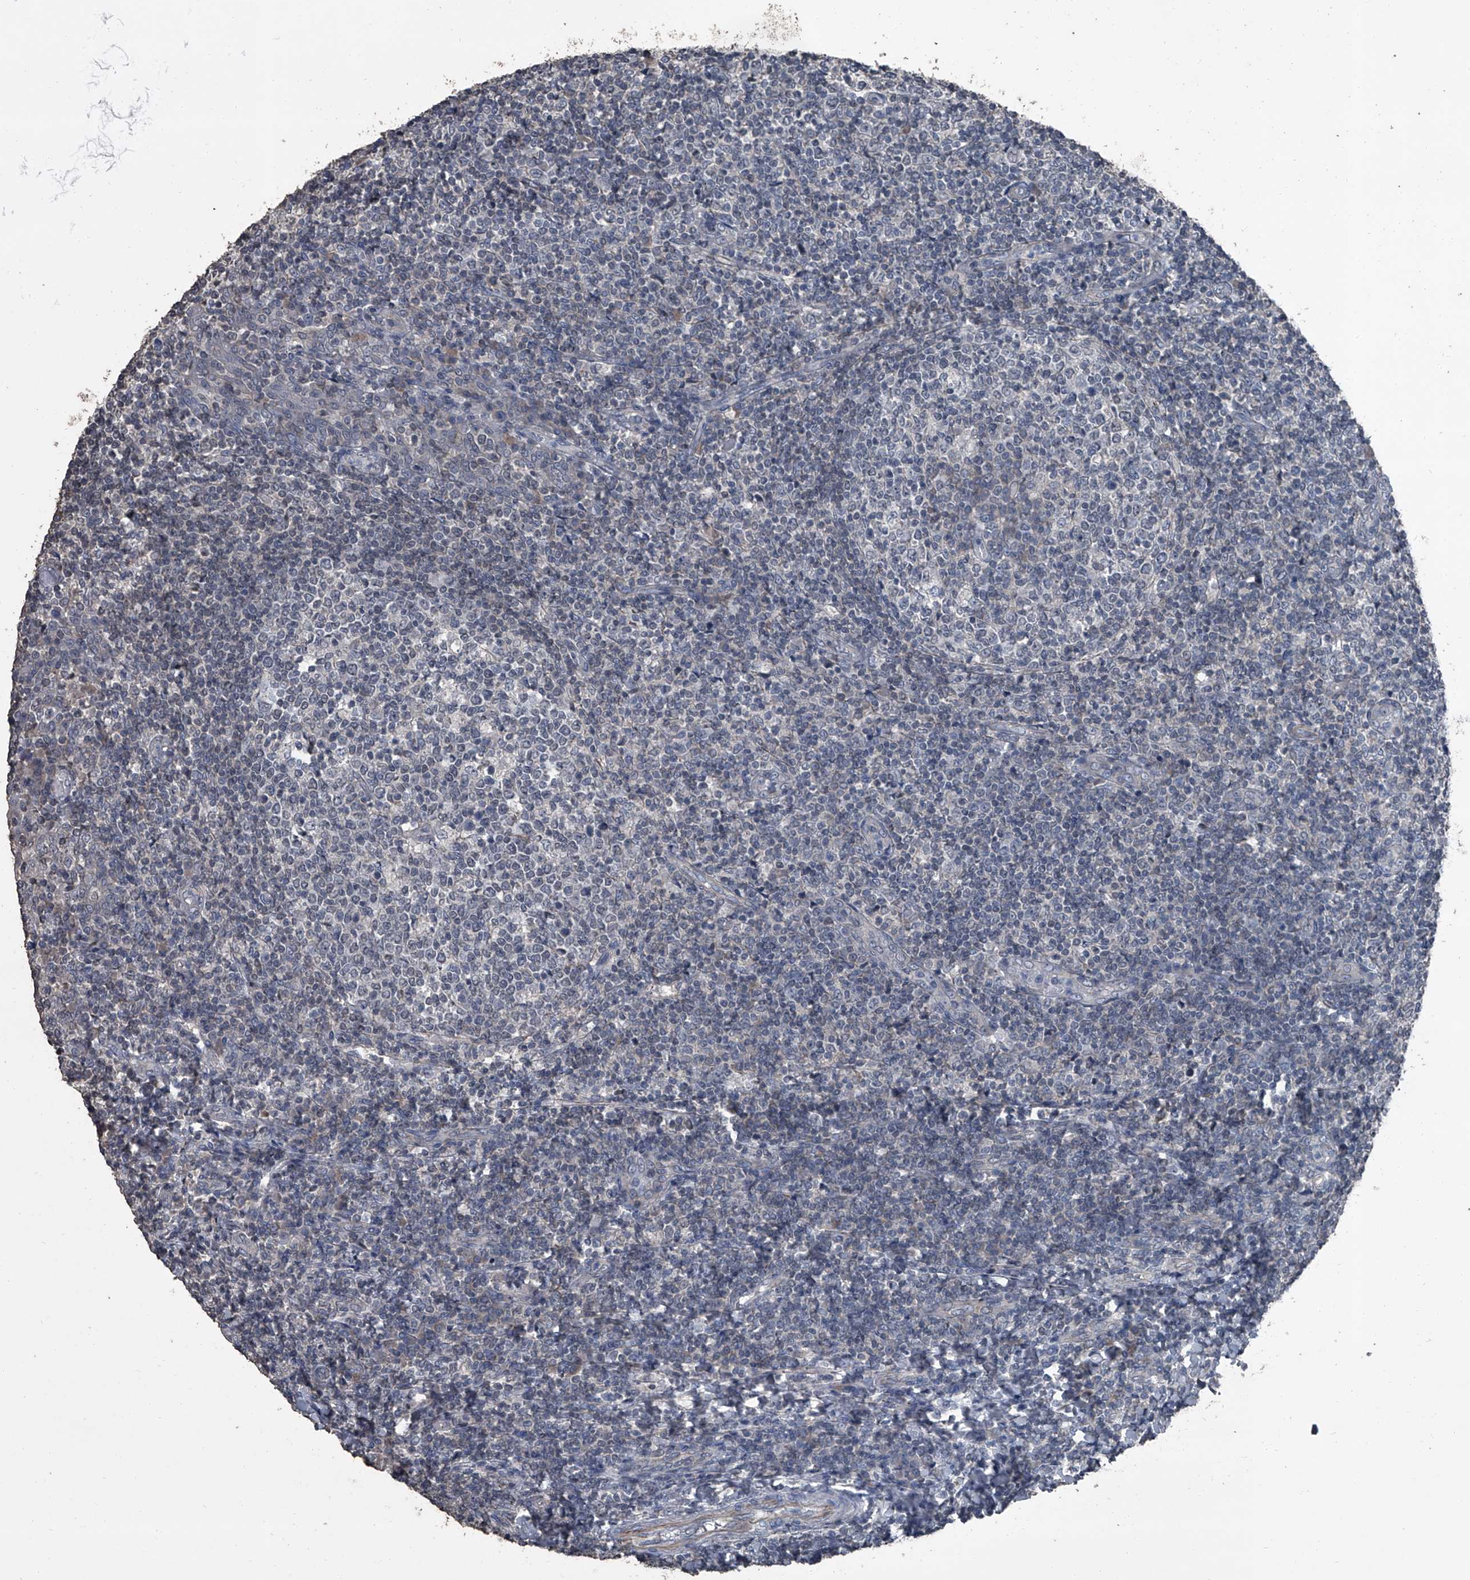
{"staining": {"intensity": "negative", "quantity": "none", "location": "none"}, "tissue": "tonsil", "cell_type": "Germinal center cells", "image_type": "normal", "snomed": [{"axis": "morphology", "description": "Normal tissue, NOS"}, {"axis": "topography", "description": "Tonsil"}], "caption": "IHC of normal human tonsil demonstrates no positivity in germinal center cells. The staining was performed using DAB (3,3'-diaminobenzidine) to visualize the protein expression in brown, while the nuclei were stained in blue with hematoxylin (Magnification: 20x).", "gene": "OARD1", "patient": {"sex": "female", "age": 19}}